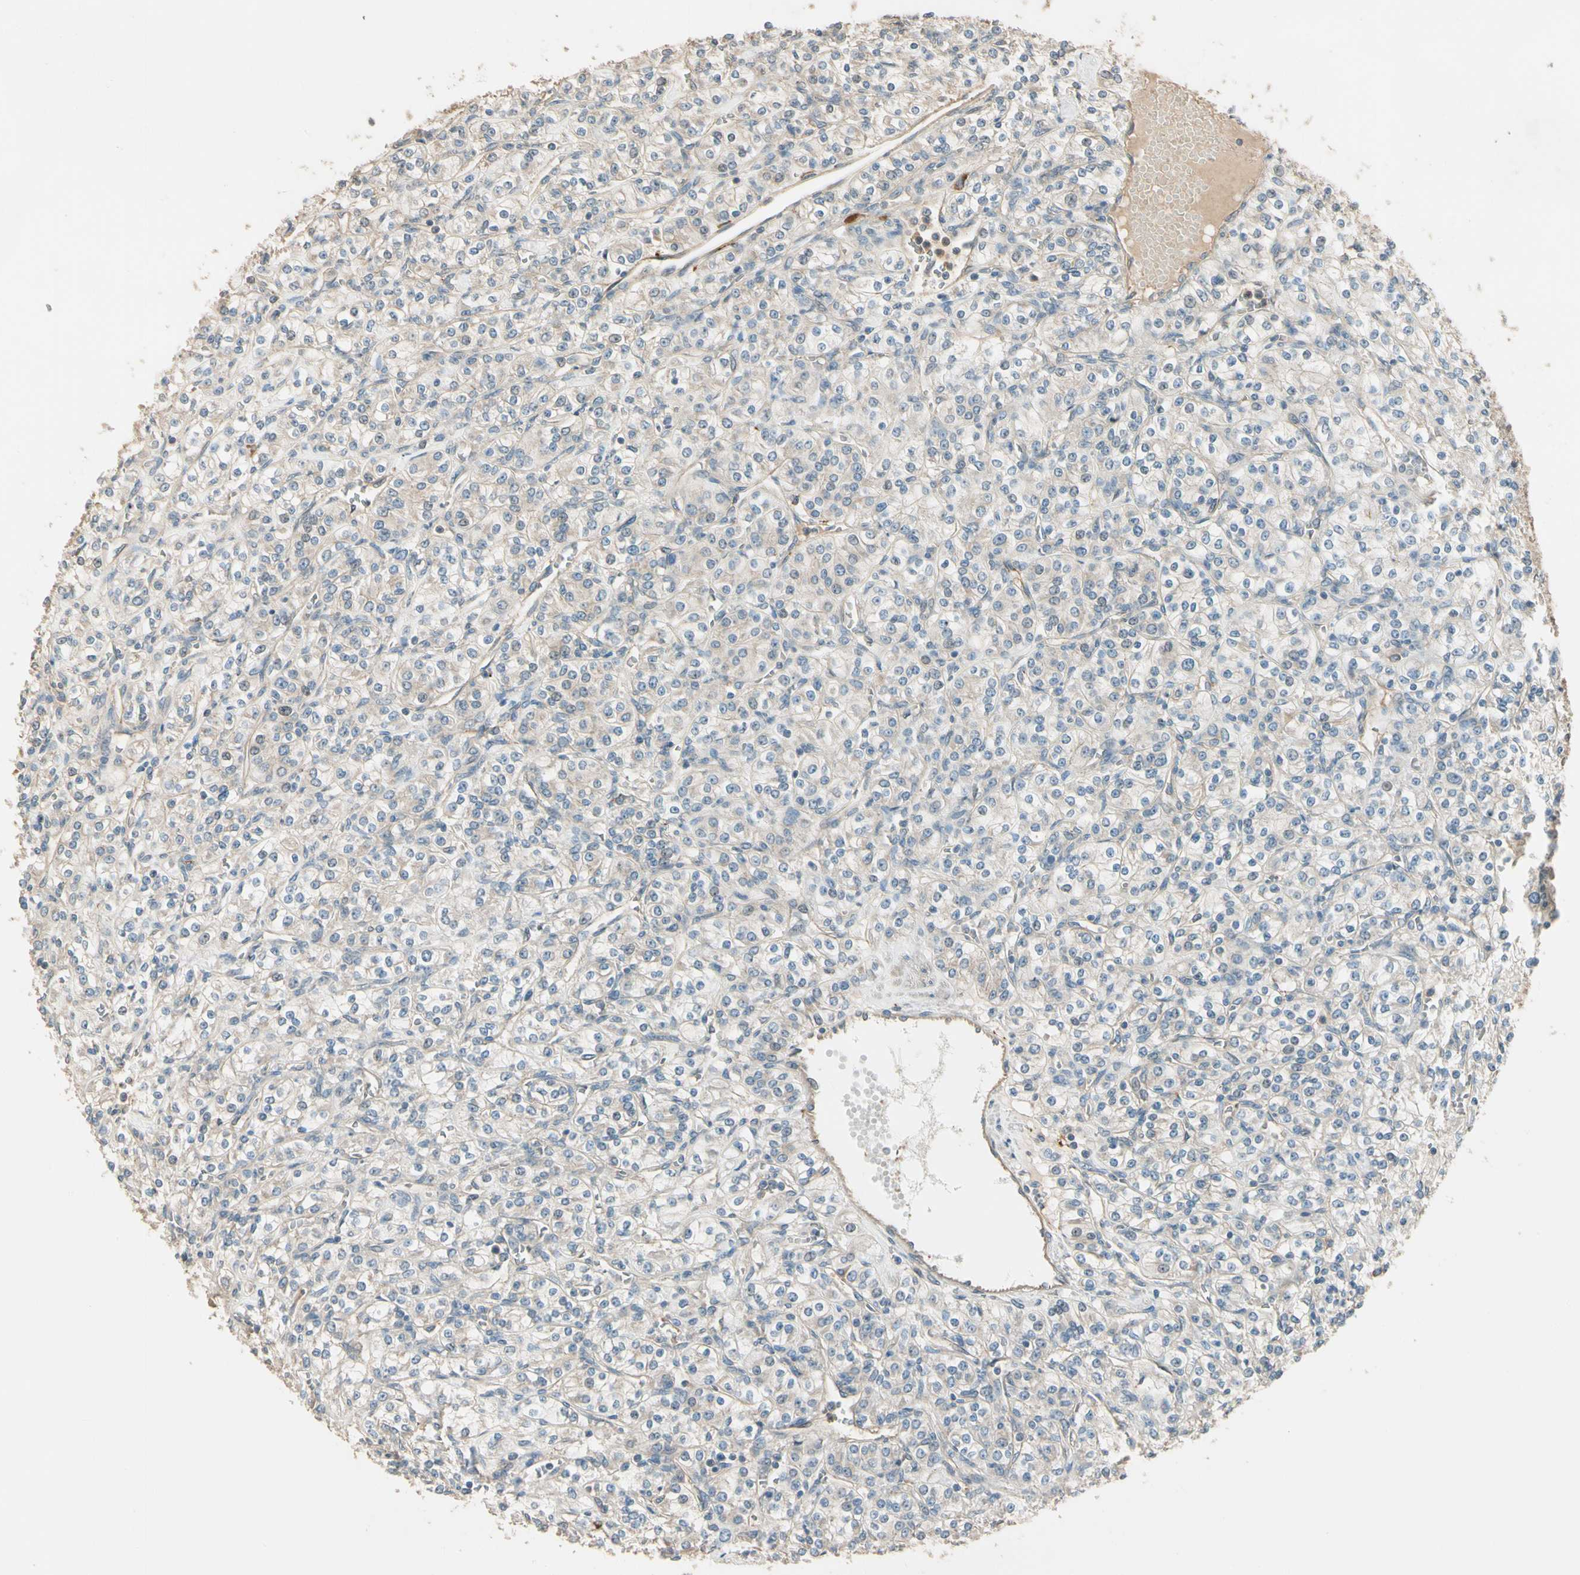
{"staining": {"intensity": "negative", "quantity": "none", "location": "none"}, "tissue": "renal cancer", "cell_type": "Tumor cells", "image_type": "cancer", "snomed": [{"axis": "morphology", "description": "Adenocarcinoma, NOS"}, {"axis": "topography", "description": "Kidney"}], "caption": "Immunohistochemistry of renal cancer shows no staining in tumor cells.", "gene": "TNFRSF21", "patient": {"sex": "male", "age": 77}}